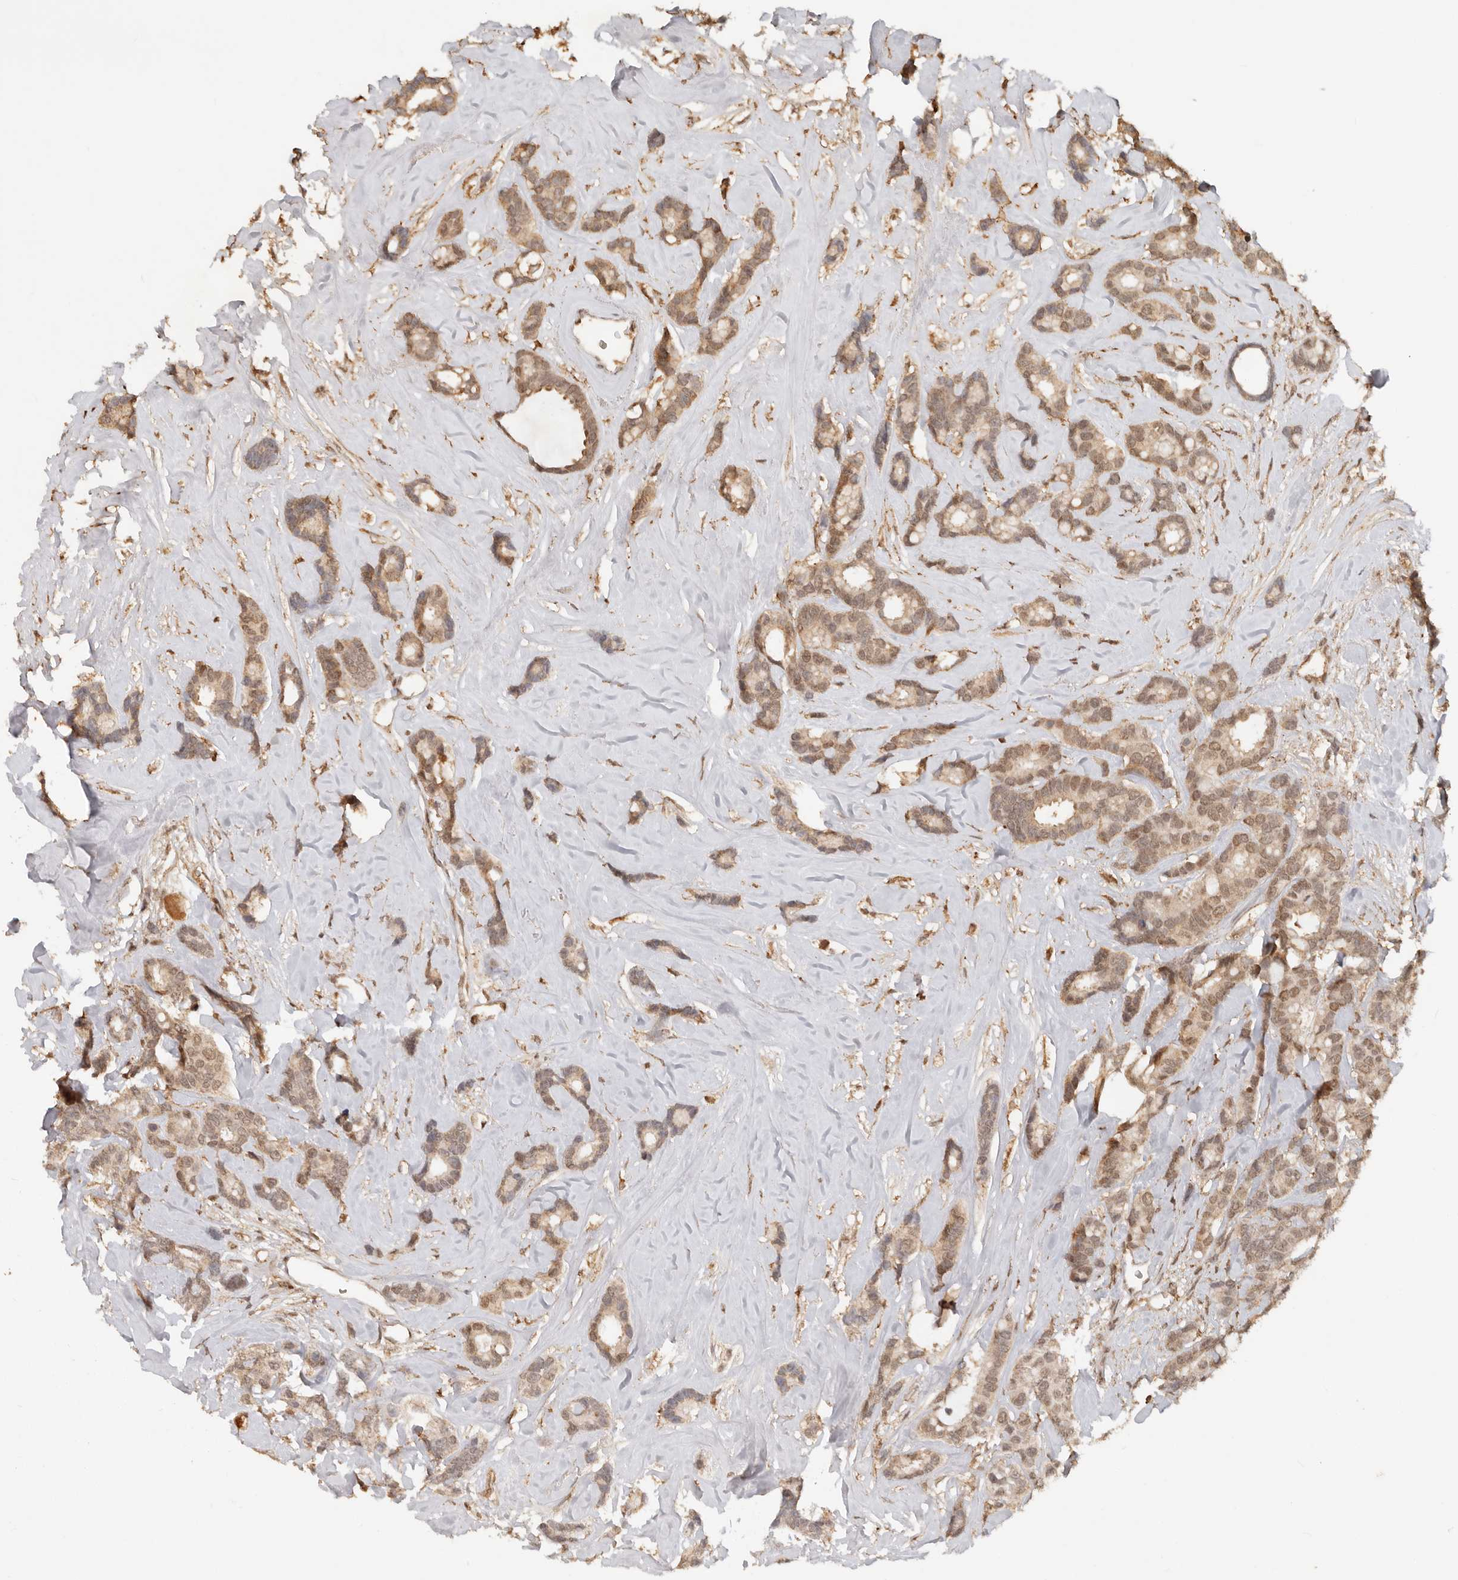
{"staining": {"intensity": "moderate", "quantity": ">75%", "location": "nuclear"}, "tissue": "breast cancer", "cell_type": "Tumor cells", "image_type": "cancer", "snomed": [{"axis": "morphology", "description": "Duct carcinoma"}, {"axis": "topography", "description": "Breast"}], "caption": "Breast cancer stained with immunohistochemistry reveals moderate nuclear staining in approximately >75% of tumor cells.", "gene": "NPAS2", "patient": {"sex": "female", "age": 87}}